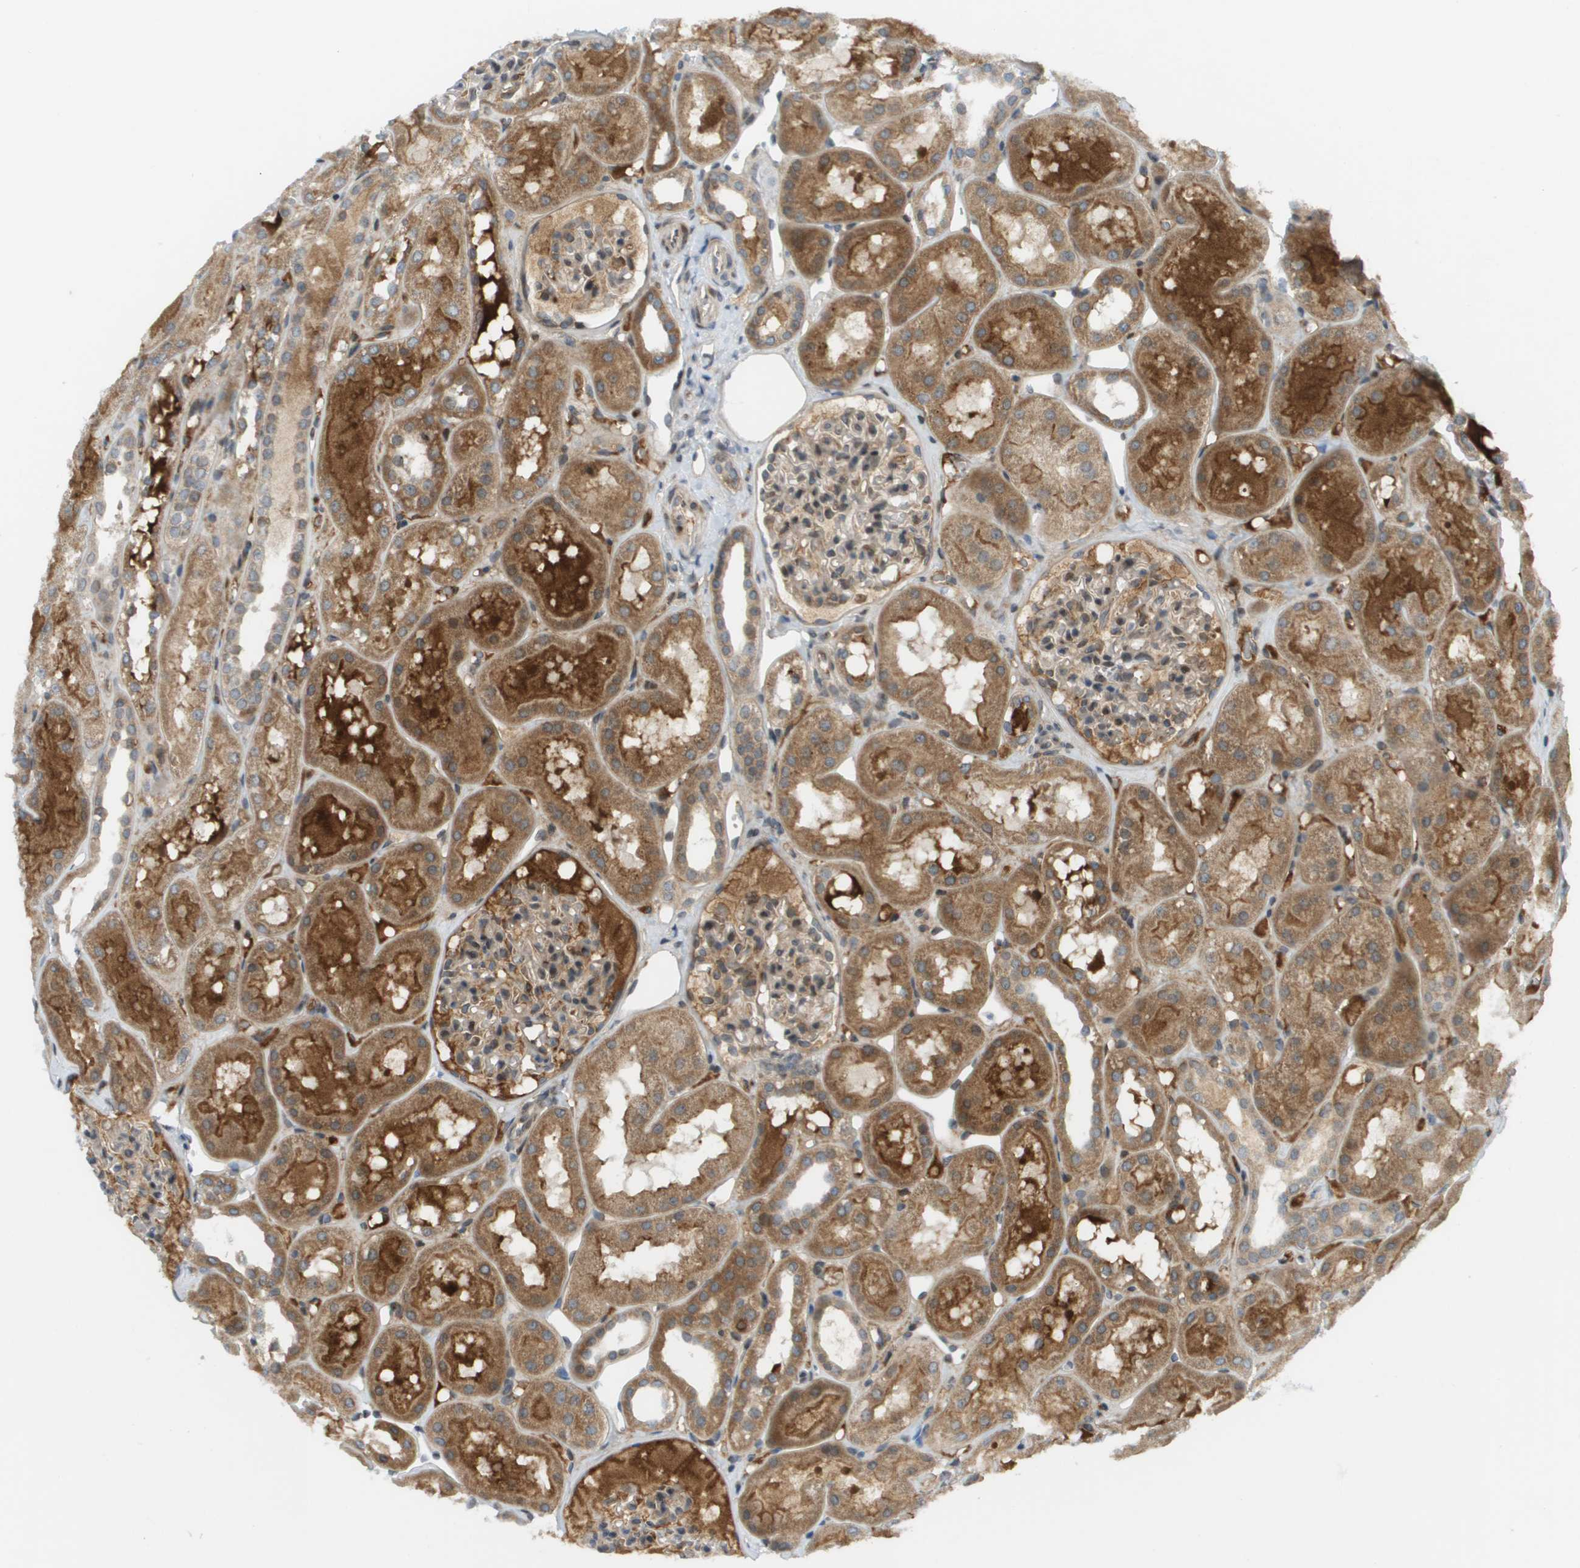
{"staining": {"intensity": "weak", "quantity": ">75%", "location": "cytoplasmic/membranous,nuclear"}, "tissue": "kidney", "cell_type": "Cells in glomeruli", "image_type": "normal", "snomed": [{"axis": "morphology", "description": "Normal tissue, NOS"}, {"axis": "topography", "description": "Kidney"}, {"axis": "topography", "description": "Urinary bladder"}], "caption": "A brown stain highlights weak cytoplasmic/membranous,nuclear positivity of a protein in cells in glomeruli of normal human kidney. (DAB = brown stain, brightfield microscopy at high magnification).", "gene": "CACNB4", "patient": {"sex": "male", "age": 16}}